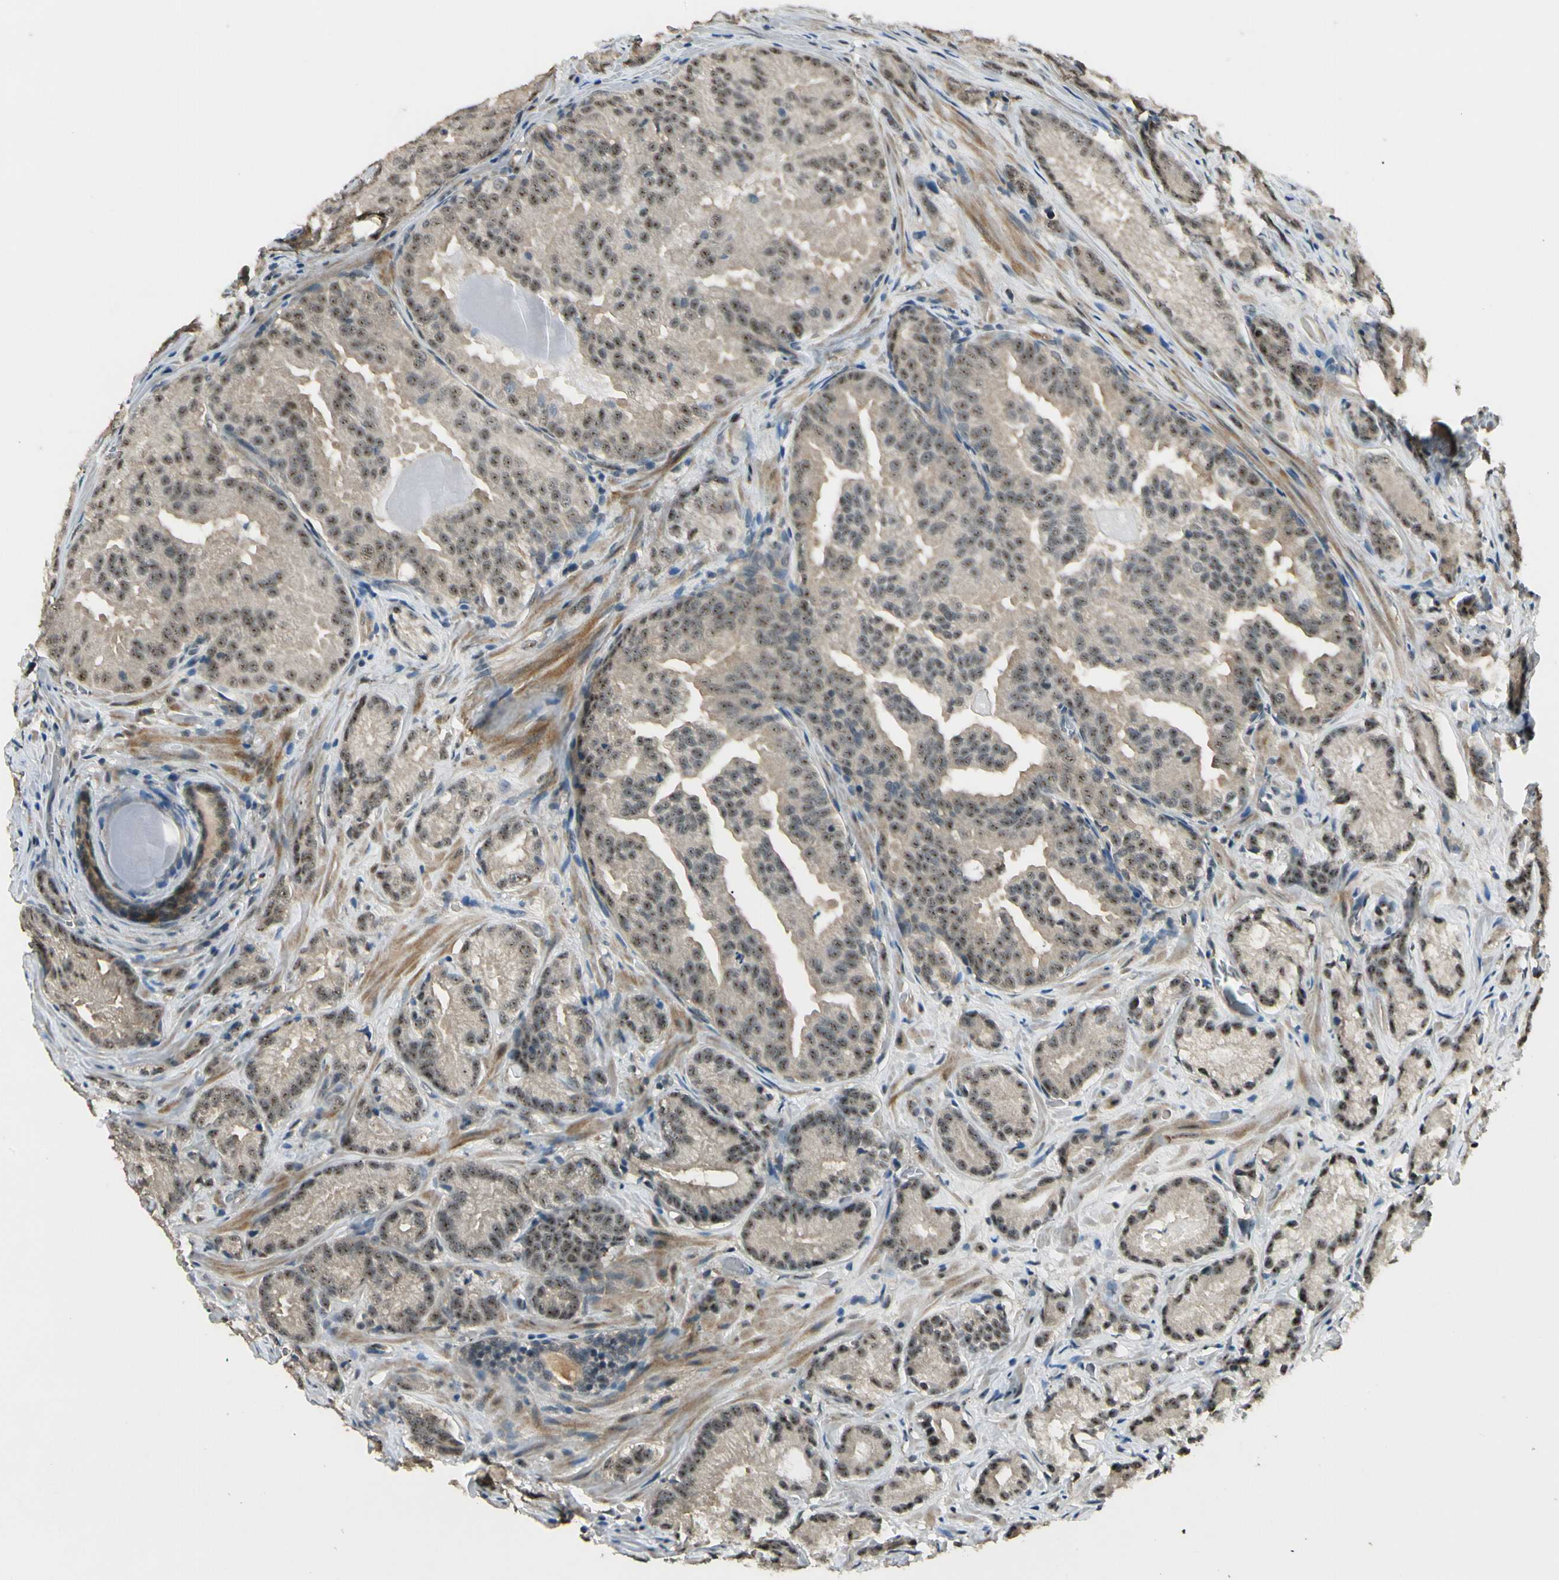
{"staining": {"intensity": "moderate", "quantity": ">75%", "location": "cytoplasmic/membranous,nuclear"}, "tissue": "prostate cancer", "cell_type": "Tumor cells", "image_type": "cancer", "snomed": [{"axis": "morphology", "description": "Adenocarcinoma, High grade"}, {"axis": "topography", "description": "Prostate"}], "caption": "This is an image of immunohistochemistry staining of adenocarcinoma (high-grade) (prostate), which shows moderate staining in the cytoplasmic/membranous and nuclear of tumor cells.", "gene": "MCPH1", "patient": {"sex": "male", "age": 64}}